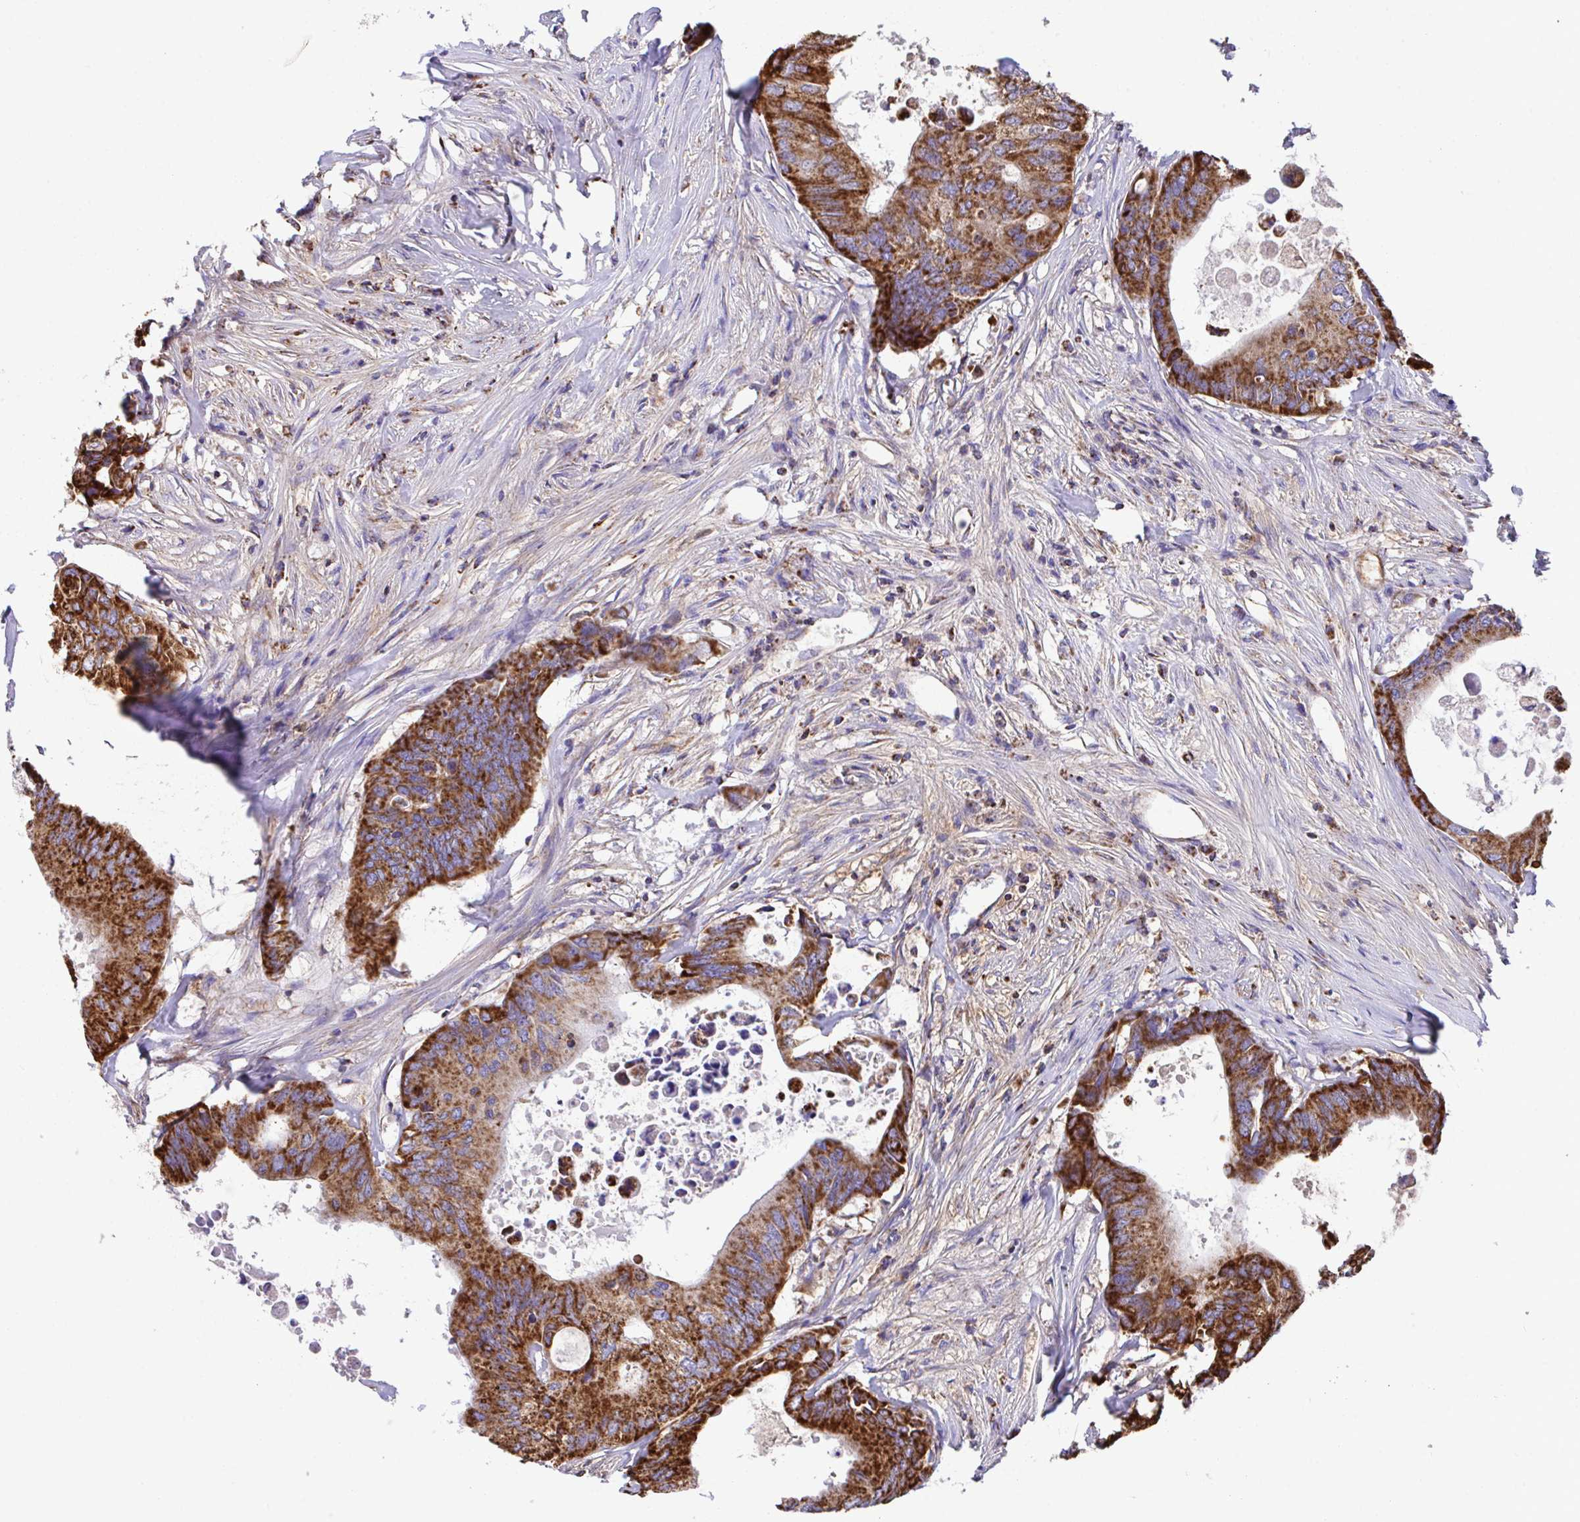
{"staining": {"intensity": "strong", "quantity": ">75%", "location": "cytoplasmic/membranous"}, "tissue": "colorectal cancer", "cell_type": "Tumor cells", "image_type": "cancer", "snomed": [{"axis": "morphology", "description": "Adenocarcinoma, NOS"}, {"axis": "topography", "description": "Colon"}], "caption": "Approximately >75% of tumor cells in human colorectal adenocarcinoma exhibit strong cytoplasmic/membranous protein staining as visualized by brown immunohistochemical staining.", "gene": "PCMTD2", "patient": {"sex": "male", "age": 71}}